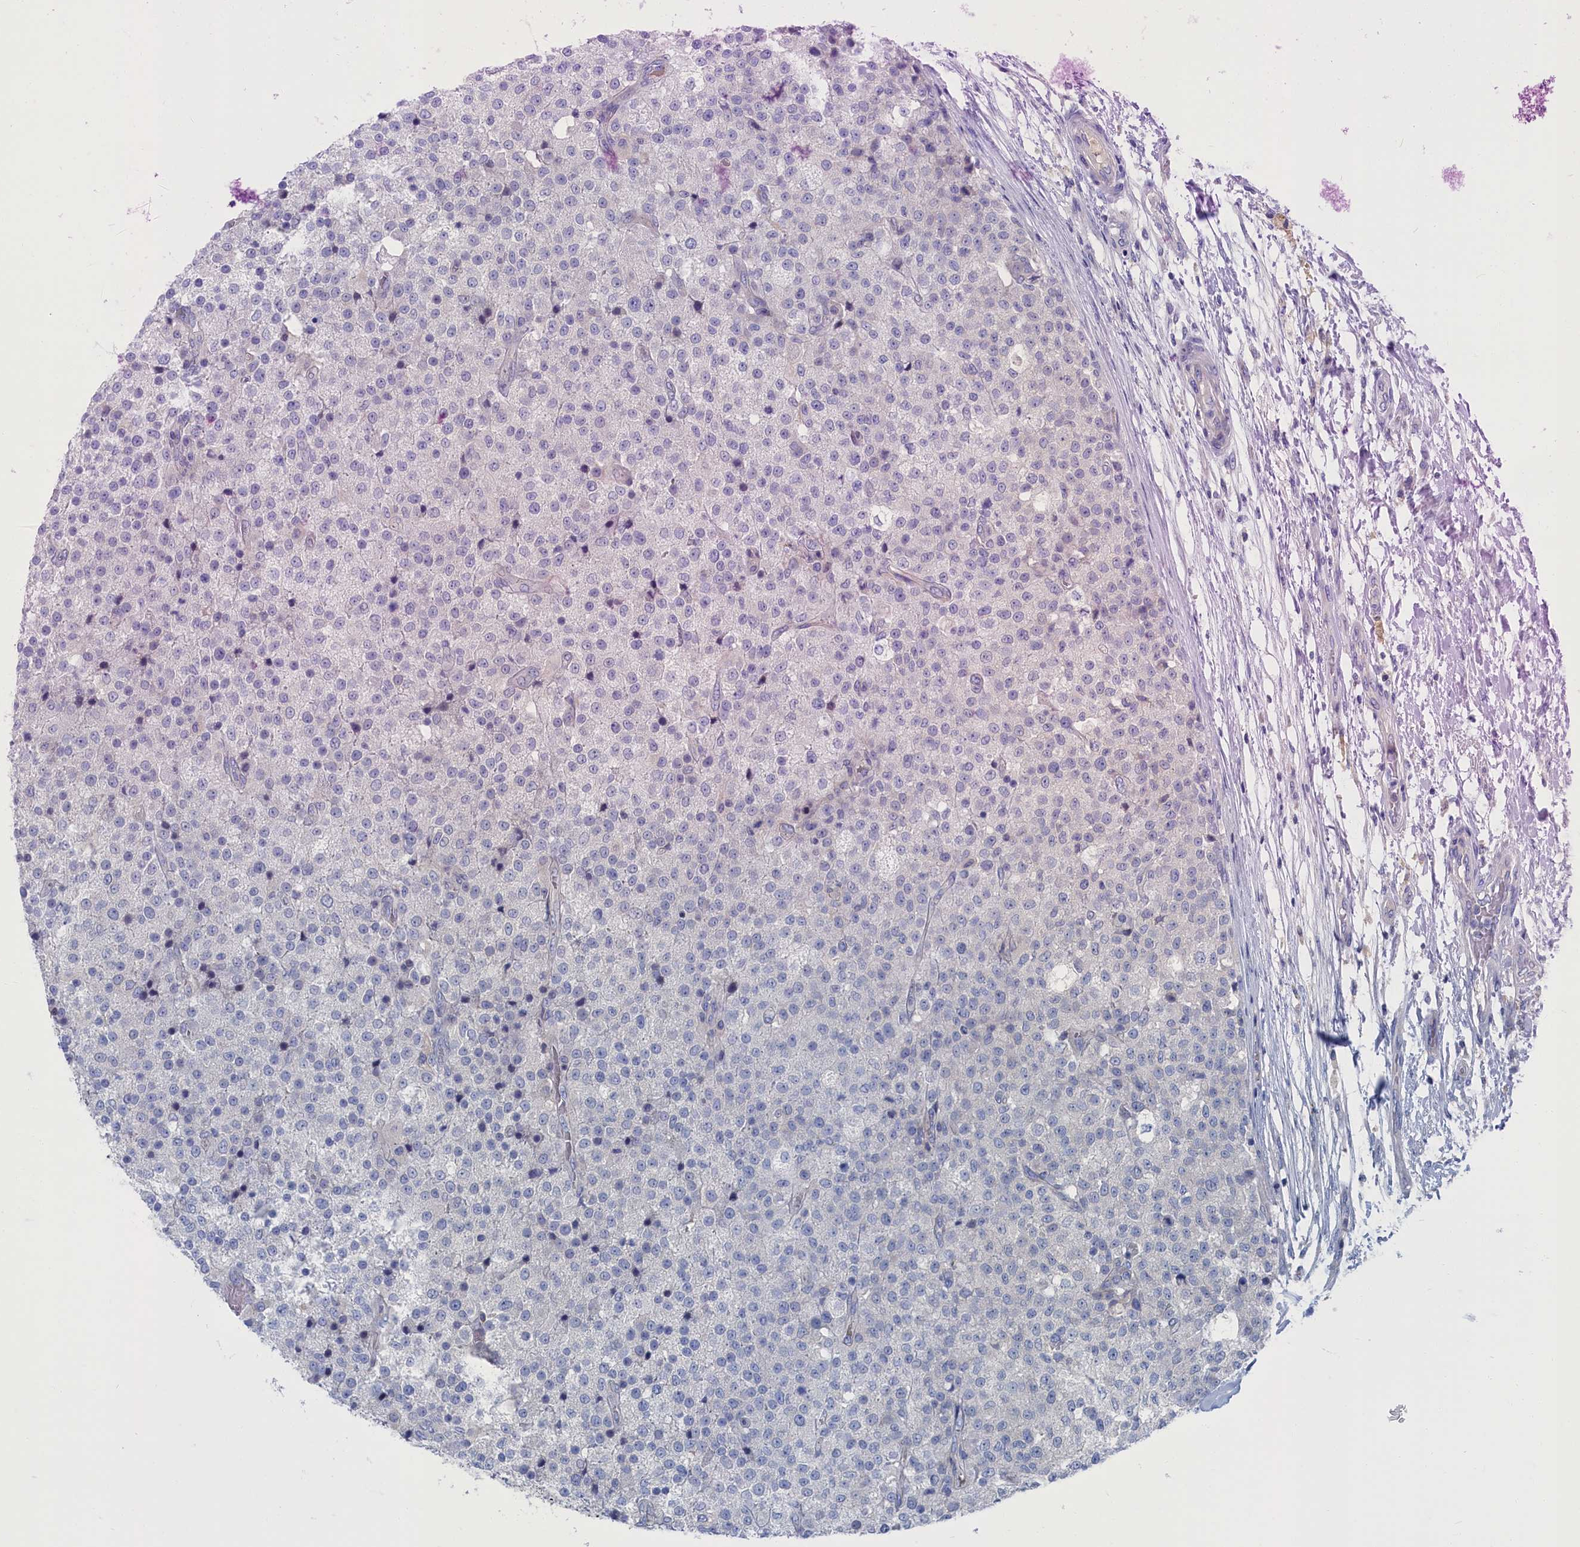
{"staining": {"intensity": "negative", "quantity": "none", "location": "none"}, "tissue": "testis cancer", "cell_type": "Tumor cells", "image_type": "cancer", "snomed": [{"axis": "morphology", "description": "Seminoma, NOS"}, {"axis": "topography", "description": "Testis"}], "caption": "High magnification brightfield microscopy of testis cancer stained with DAB (brown) and counterstained with hematoxylin (blue): tumor cells show no significant expression.", "gene": "CEND1", "patient": {"sex": "male", "age": 59}}